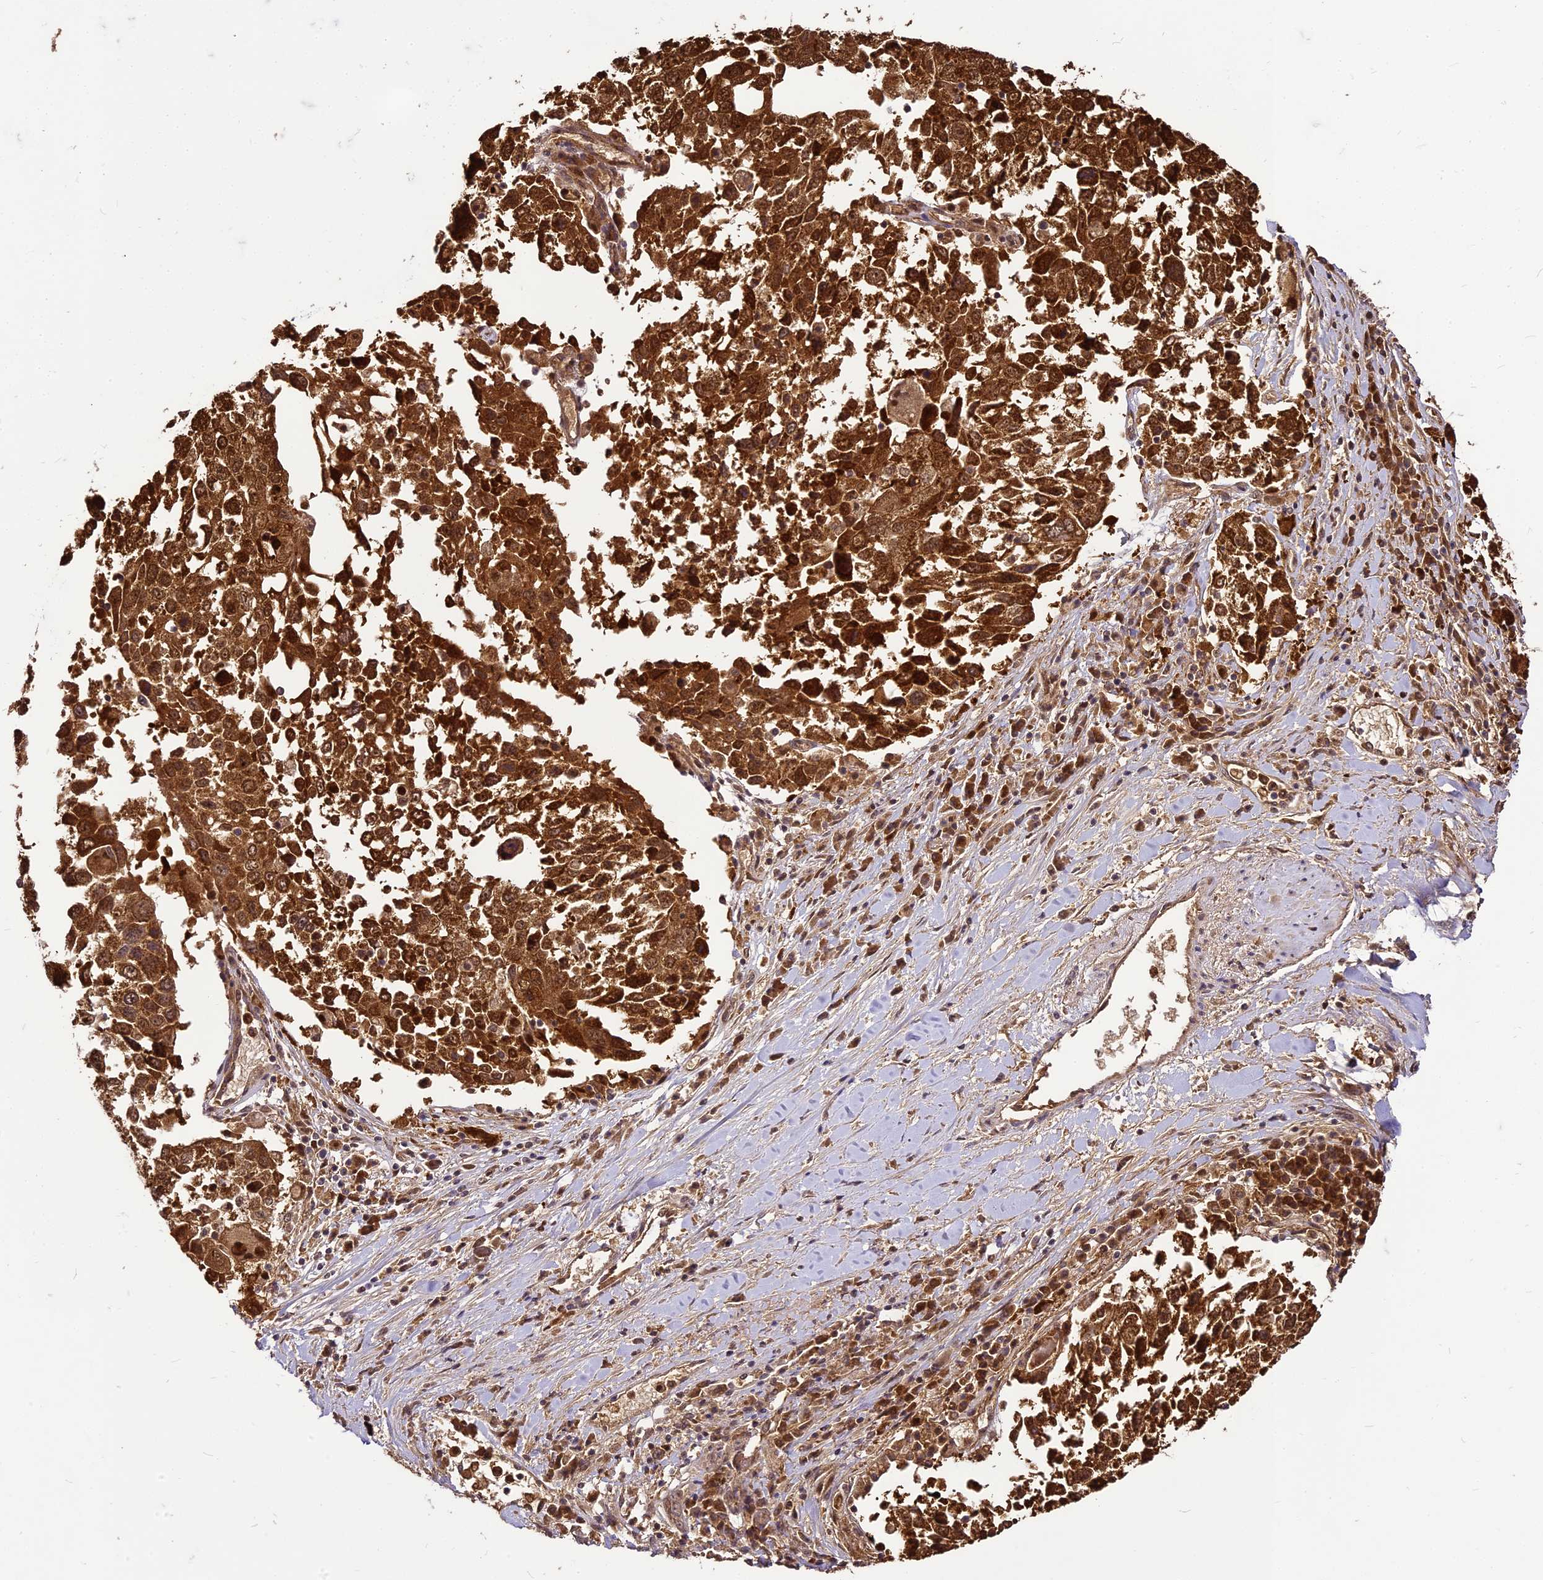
{"staining": {"intensity": "strong", "quantity": ">75%", "location": "cytoplasmic/membranous,nuclear"}, "tissue": "lung cancer", "cell_type": "Tumor cells", "image_type": "cancer", "snomed": [{"axis": "morphology", "description": "Squamous cell carcinoma, NOS"}, {"axis": "topography", "description": "Lung"}], "caption": "Immunohistochemistry photomicrograph of human squamous cell carcinoma (lung) stained for a protein (brown), which displays high levels of strong cytoplasmic/membranous and nuclear positivity in approximately >75% of tumor cells.", "gene": "BCDIN3D", "patient": {"sex": "male", "age": 65}}